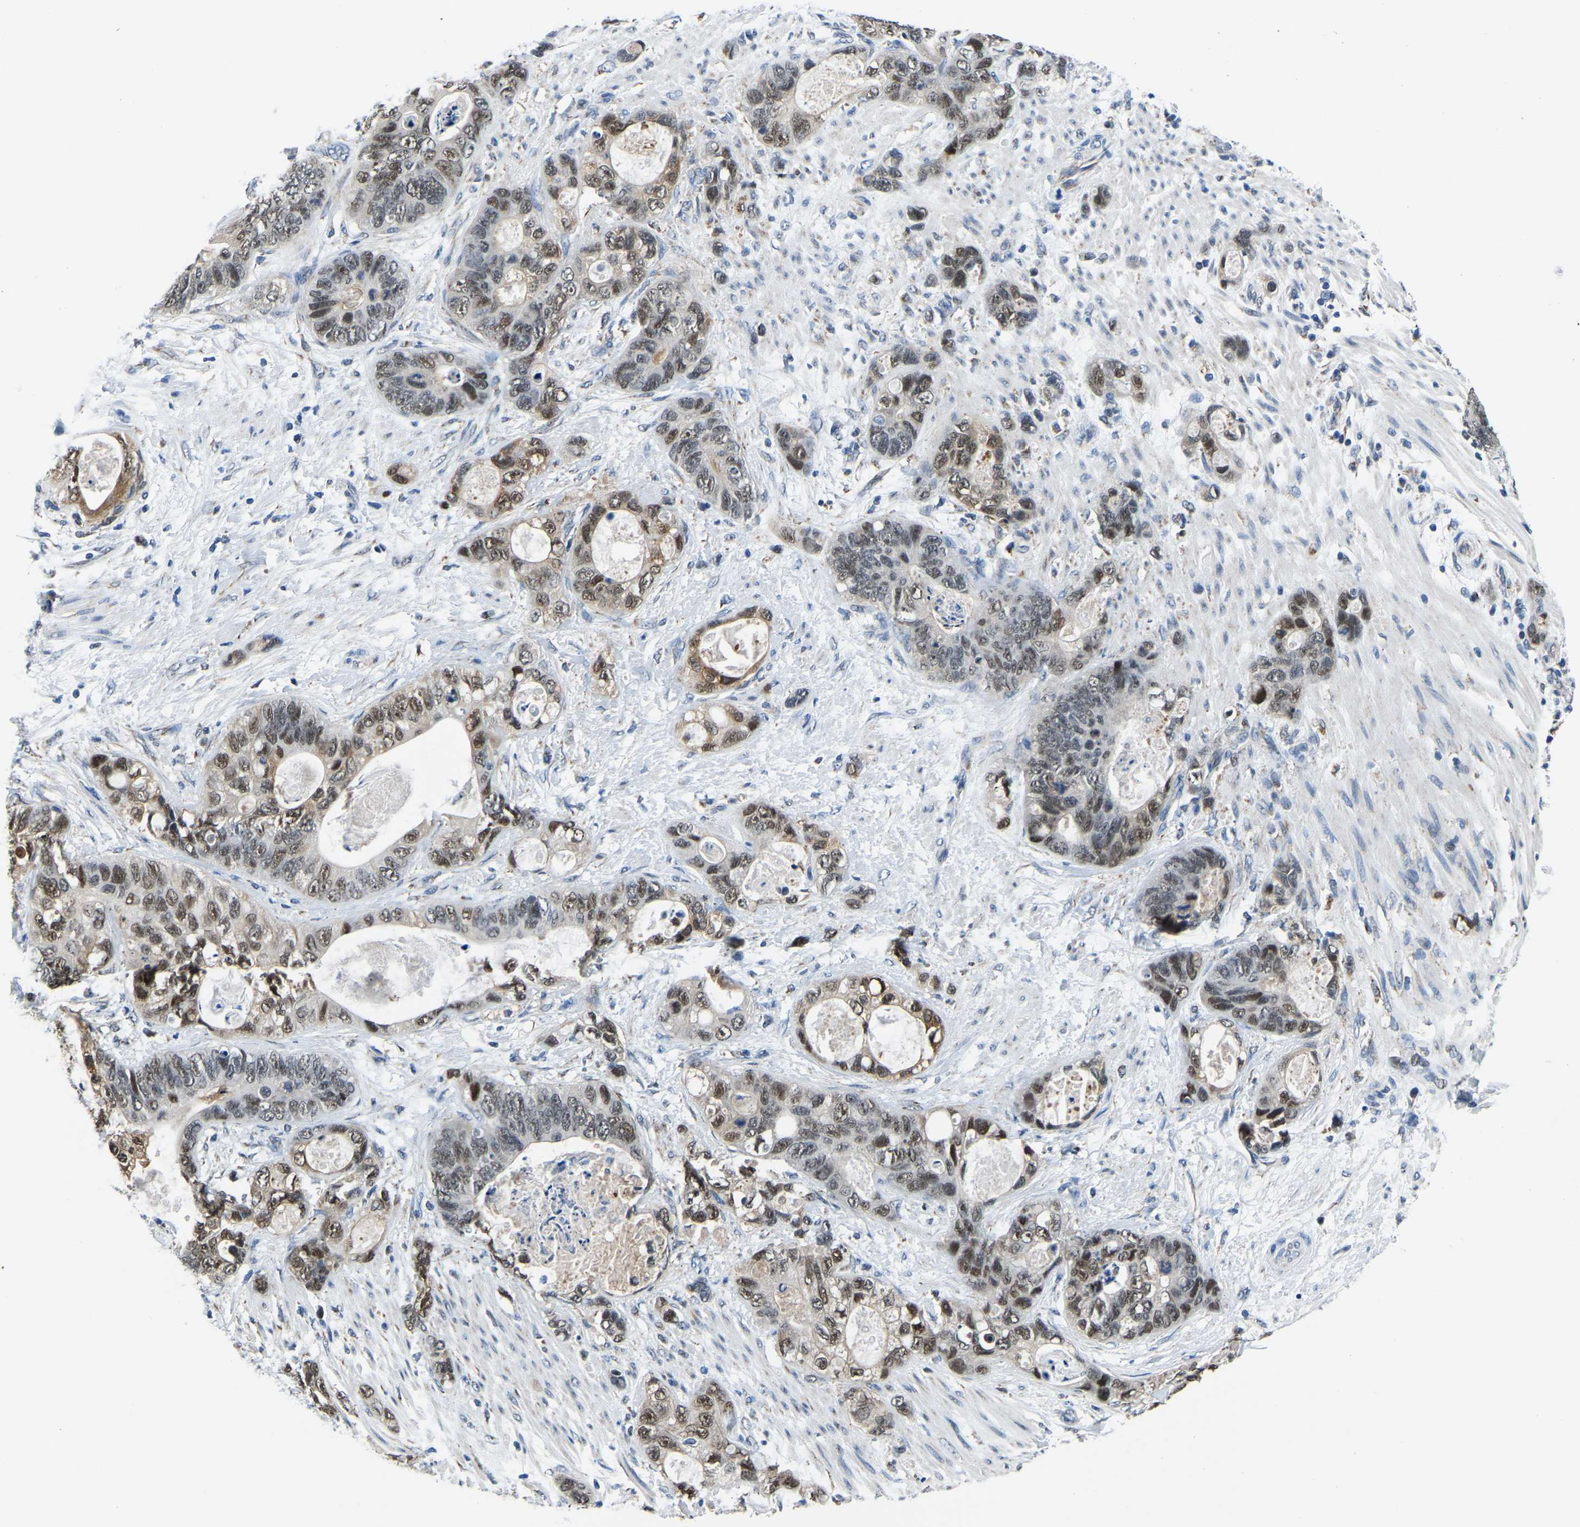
{"staining": {"intensity": "moderate", "quantity": ">75%", "location": "nuclear"}, "tissue": "stomach cancer", "cell_type": "Tumor cells", "image_type": "cancer", "snomed": [{"axis": "morphology", "description": "Normal tissue, NOS"}, {"axis": "morphology", "description": "Adenocarcinoma, NOS"}, {"axis": "topography", "description": "Stomach"}], "caption": "Approximately >75% of tumor cells in stomach cancer (adenocarcinoma) exhibit moderate nuclear protein positivity as visualized by brown immunohistochemical staining.", "gene": "BNIP3L", "patient": {"sex": "female", "age": 89}}